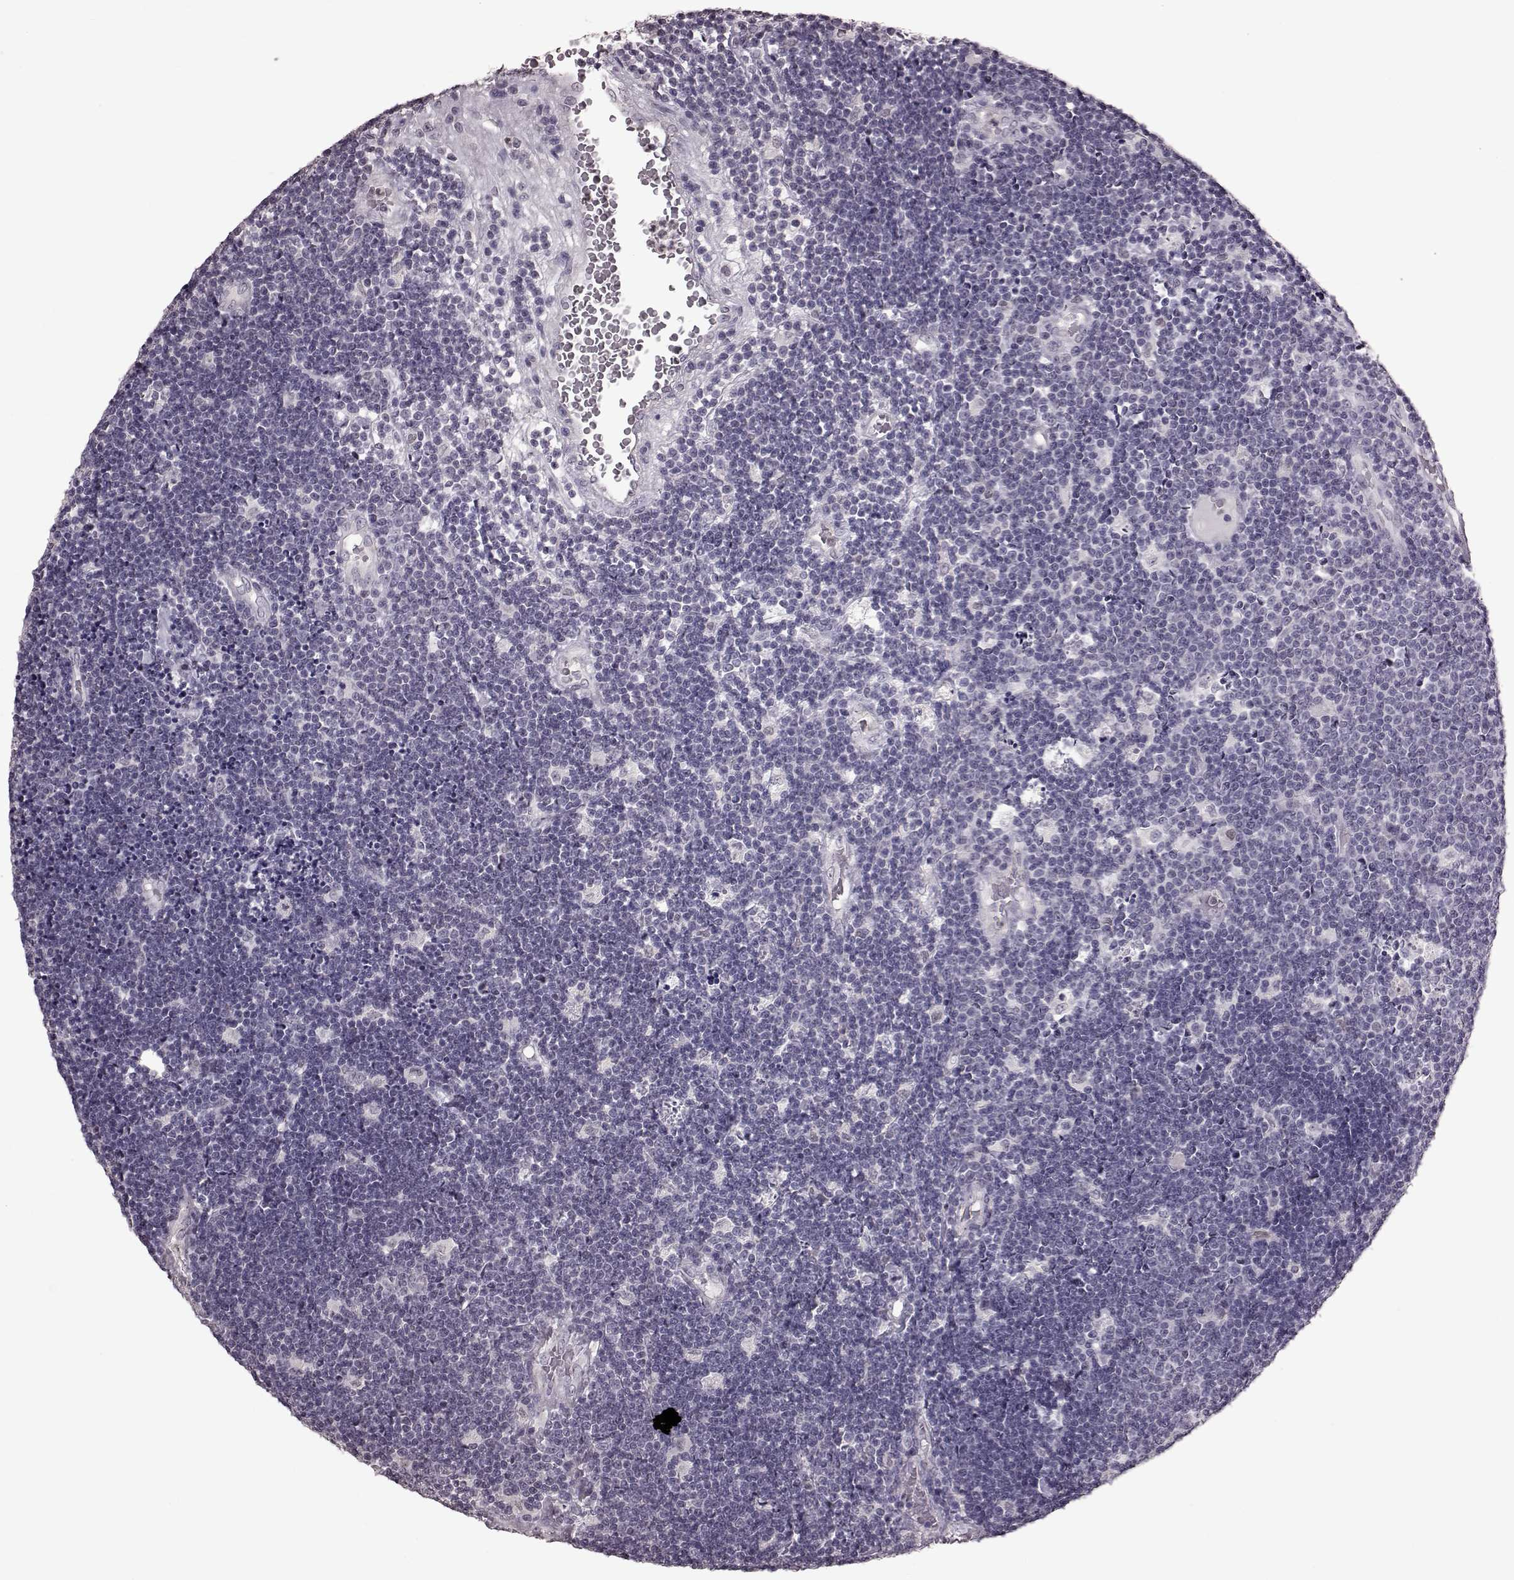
{"staining": {"intensity": "negative", "quantity": "none", "location": "none"}, "tissue": "lymphoma", "cell_type": "Tumor cells", "image_type": "cancer", "snomed": [{"axis": "morphology", "description": "Malignant lymphoma, non-Hodgkin's type, Low grade"}, {"axis": "topography", "description": "Brain"}], "caption": "Lymphoma stained for a protein using immunohistochemistry reveals no expression tumor cells.", "gene": "TSKS", "patient": {"sex": "female", "age": 66}}